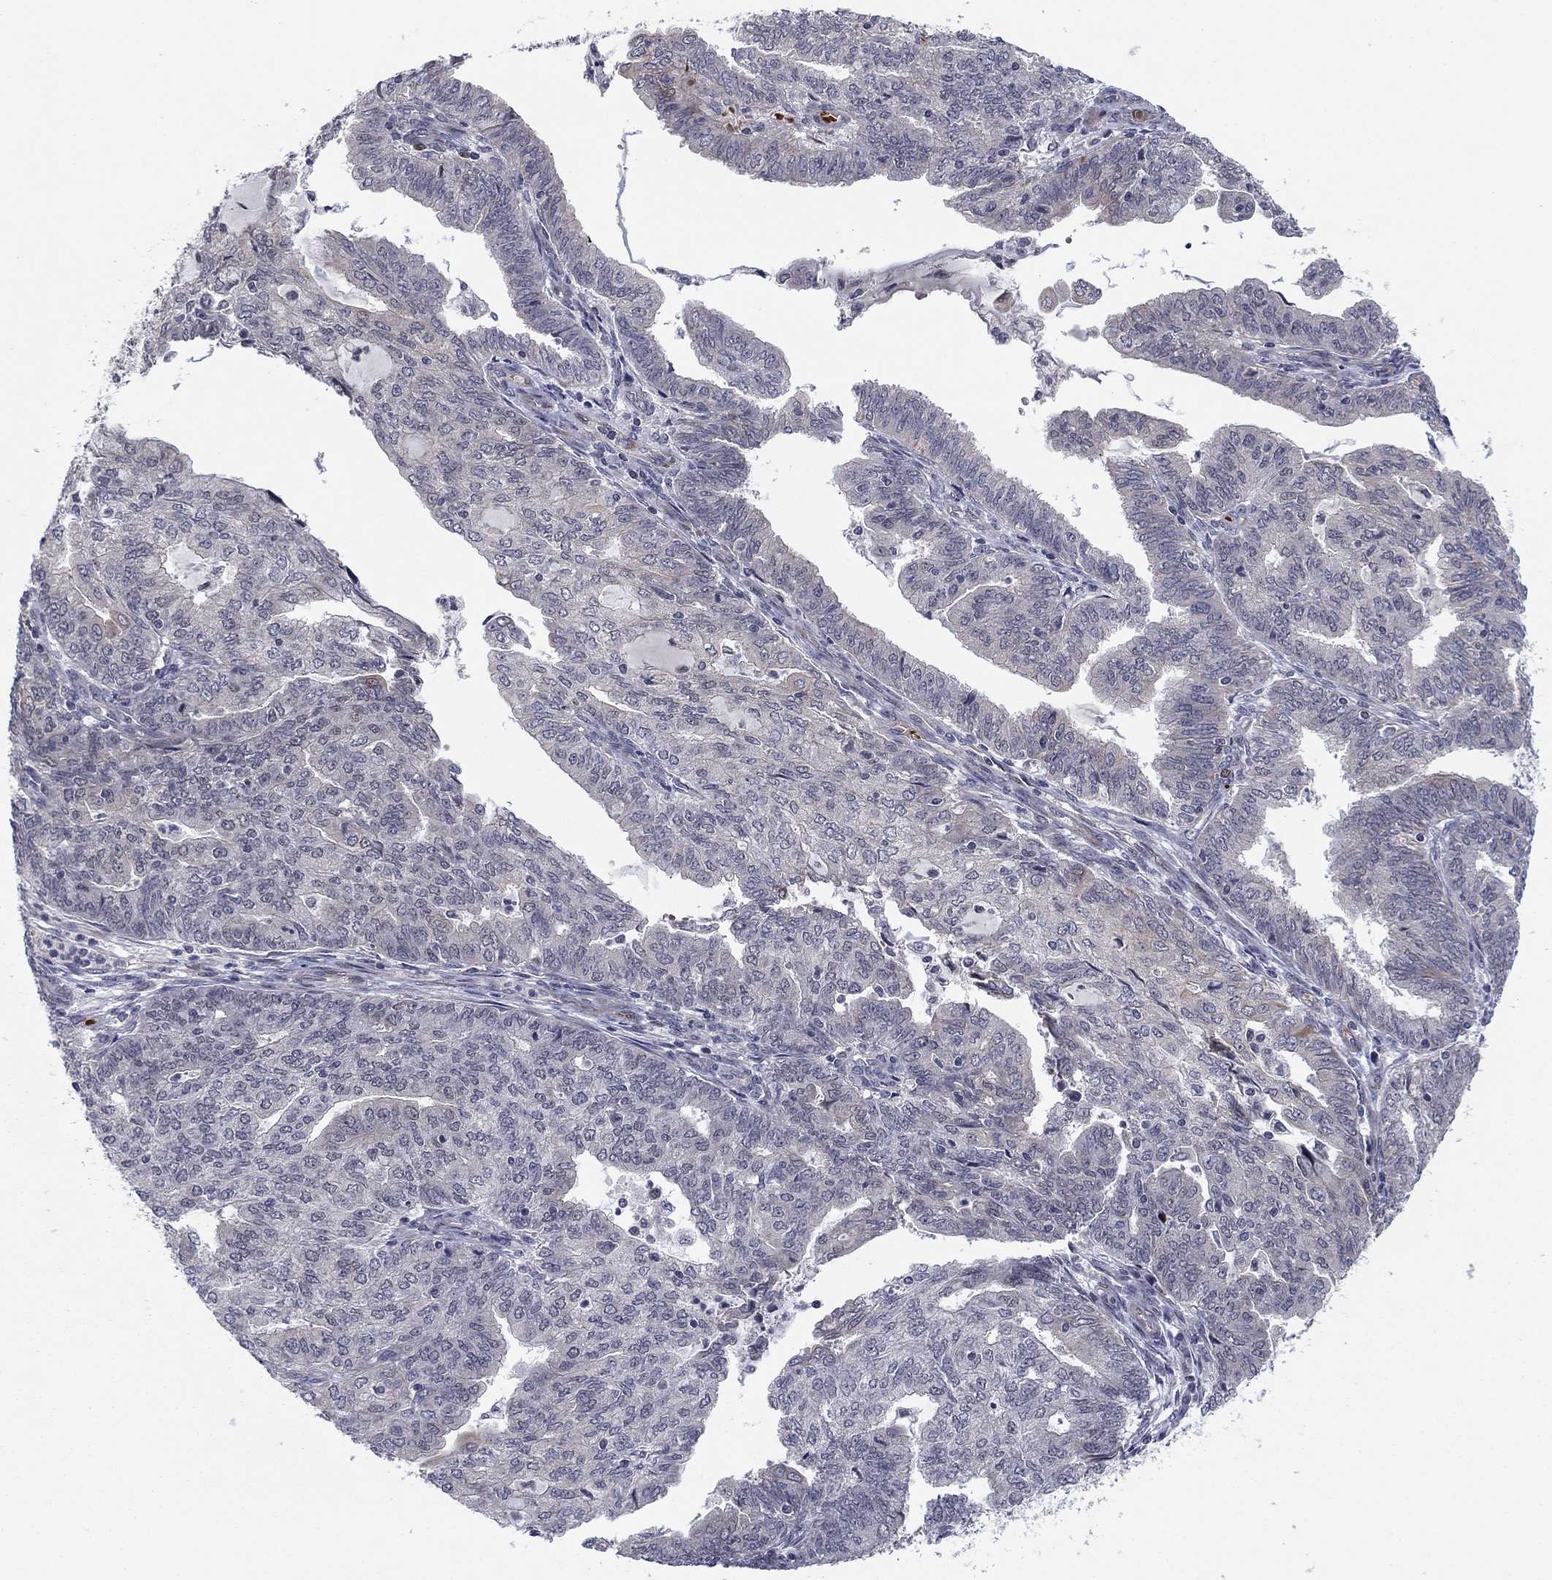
{"staining": {"intensity": "negative", "quantity": "none", "location": "none"}, "tissue": "endometrial cancer", "cell_type": "Tumor cells", "image_type": "cancer", "snomed": [{"axis": "morphology", "description": "Adenocarcinoma, NOS"}, {"axis": "topography", "description": "Endometrium"}], "caption": "Adenocarcinoma (endometrial) was stained to show a protein in brown. There is no significant staining in tumor cells.", "gene": "BCL11A", "patient": {"sex": "female", "age": 82}}